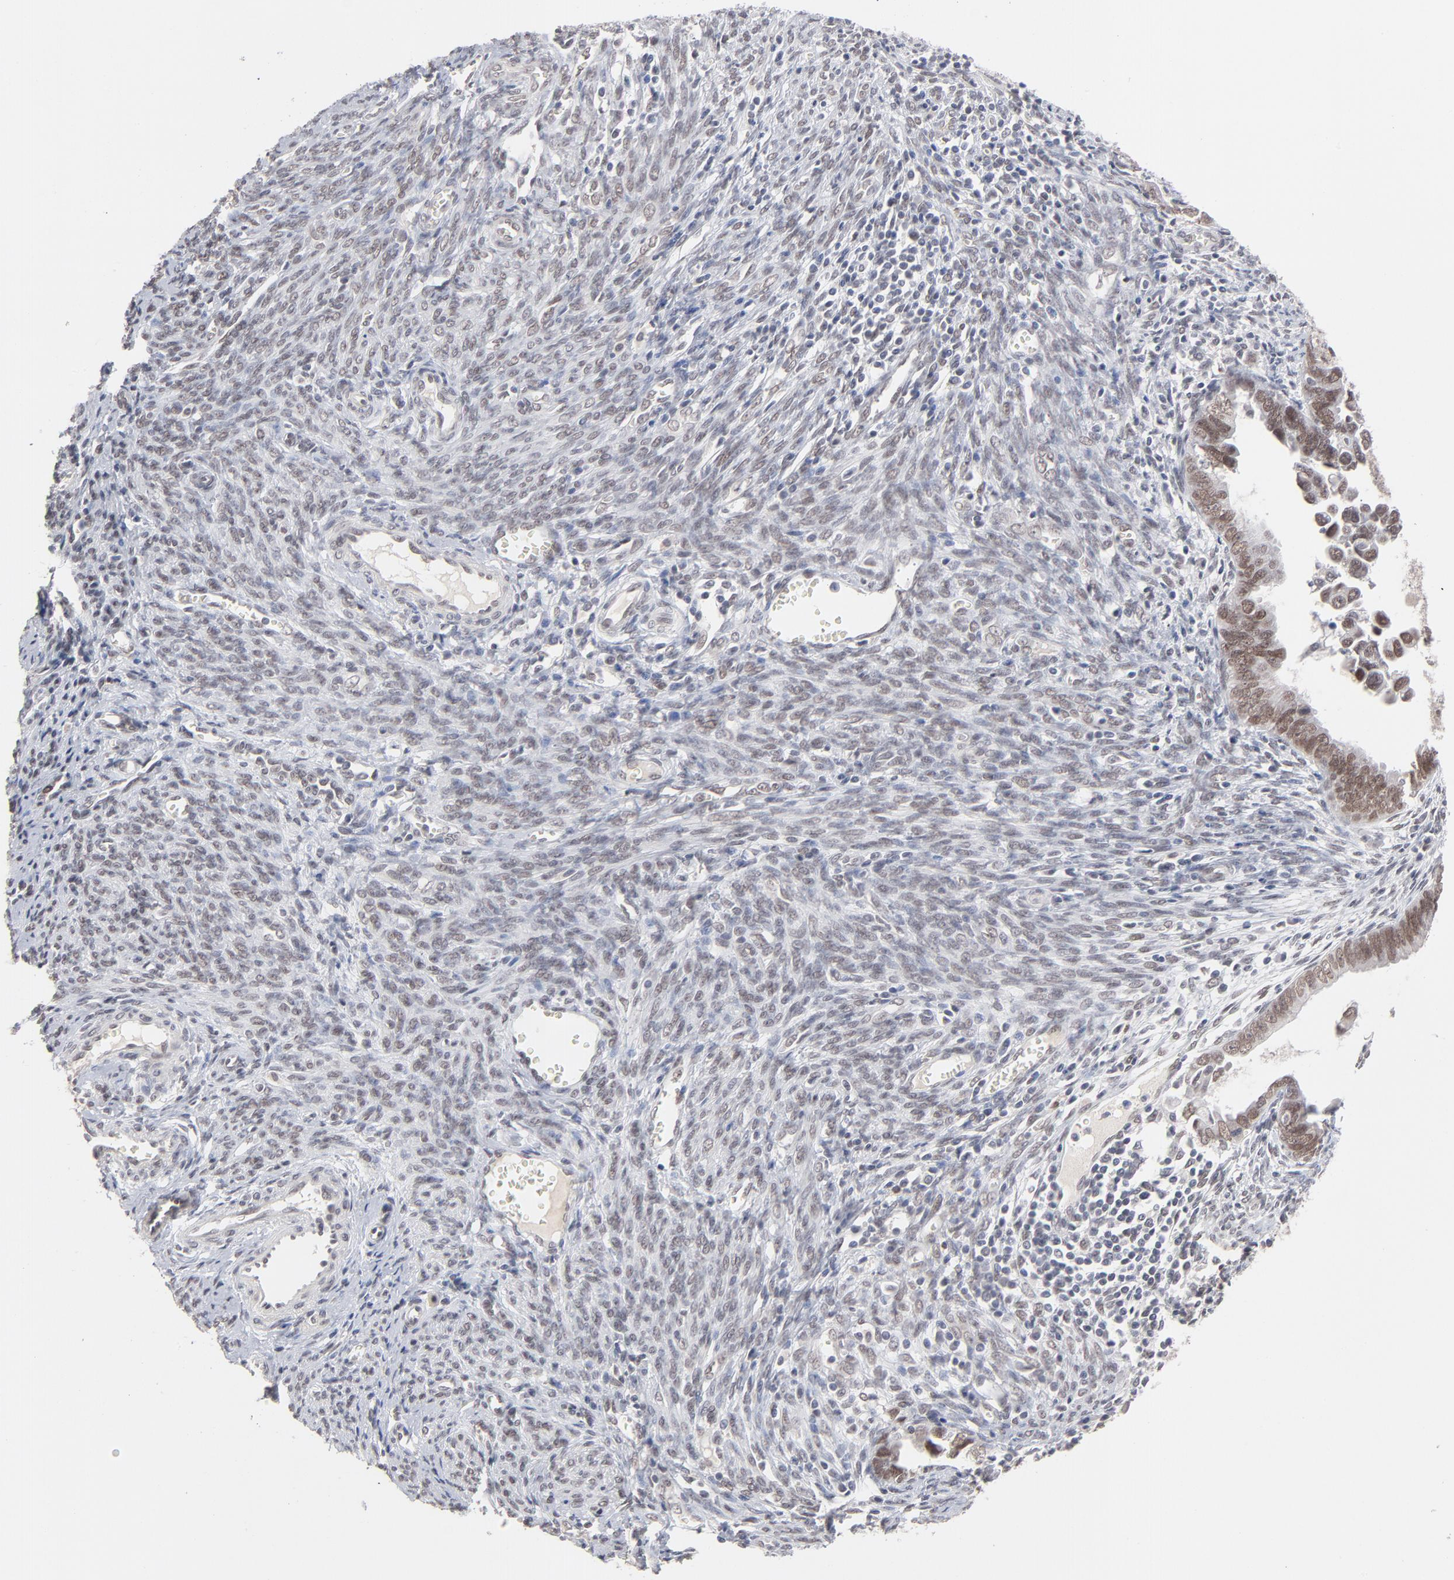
{"staining": {"intensity": "moderate", "quantity": ">75%", "location": "nuclear"}, "tissue": "endometrial cancer", "cell_type": "Tumor cells", "image_type": "cancer", "snomed": [{"axis": "morphology", "description": "Adenocarcinoma, NOS"}, {"axis": "topography", "description": "Endometrium"}], "caption": "Adenocarcinoma (endometrial) was stained to show a protein in brown. There is medium levels of moderate nuclear positivity in approximately >75% of tumor cells.", "gene": "MBIP", "patient": {"sex": "female", "age": 75}}